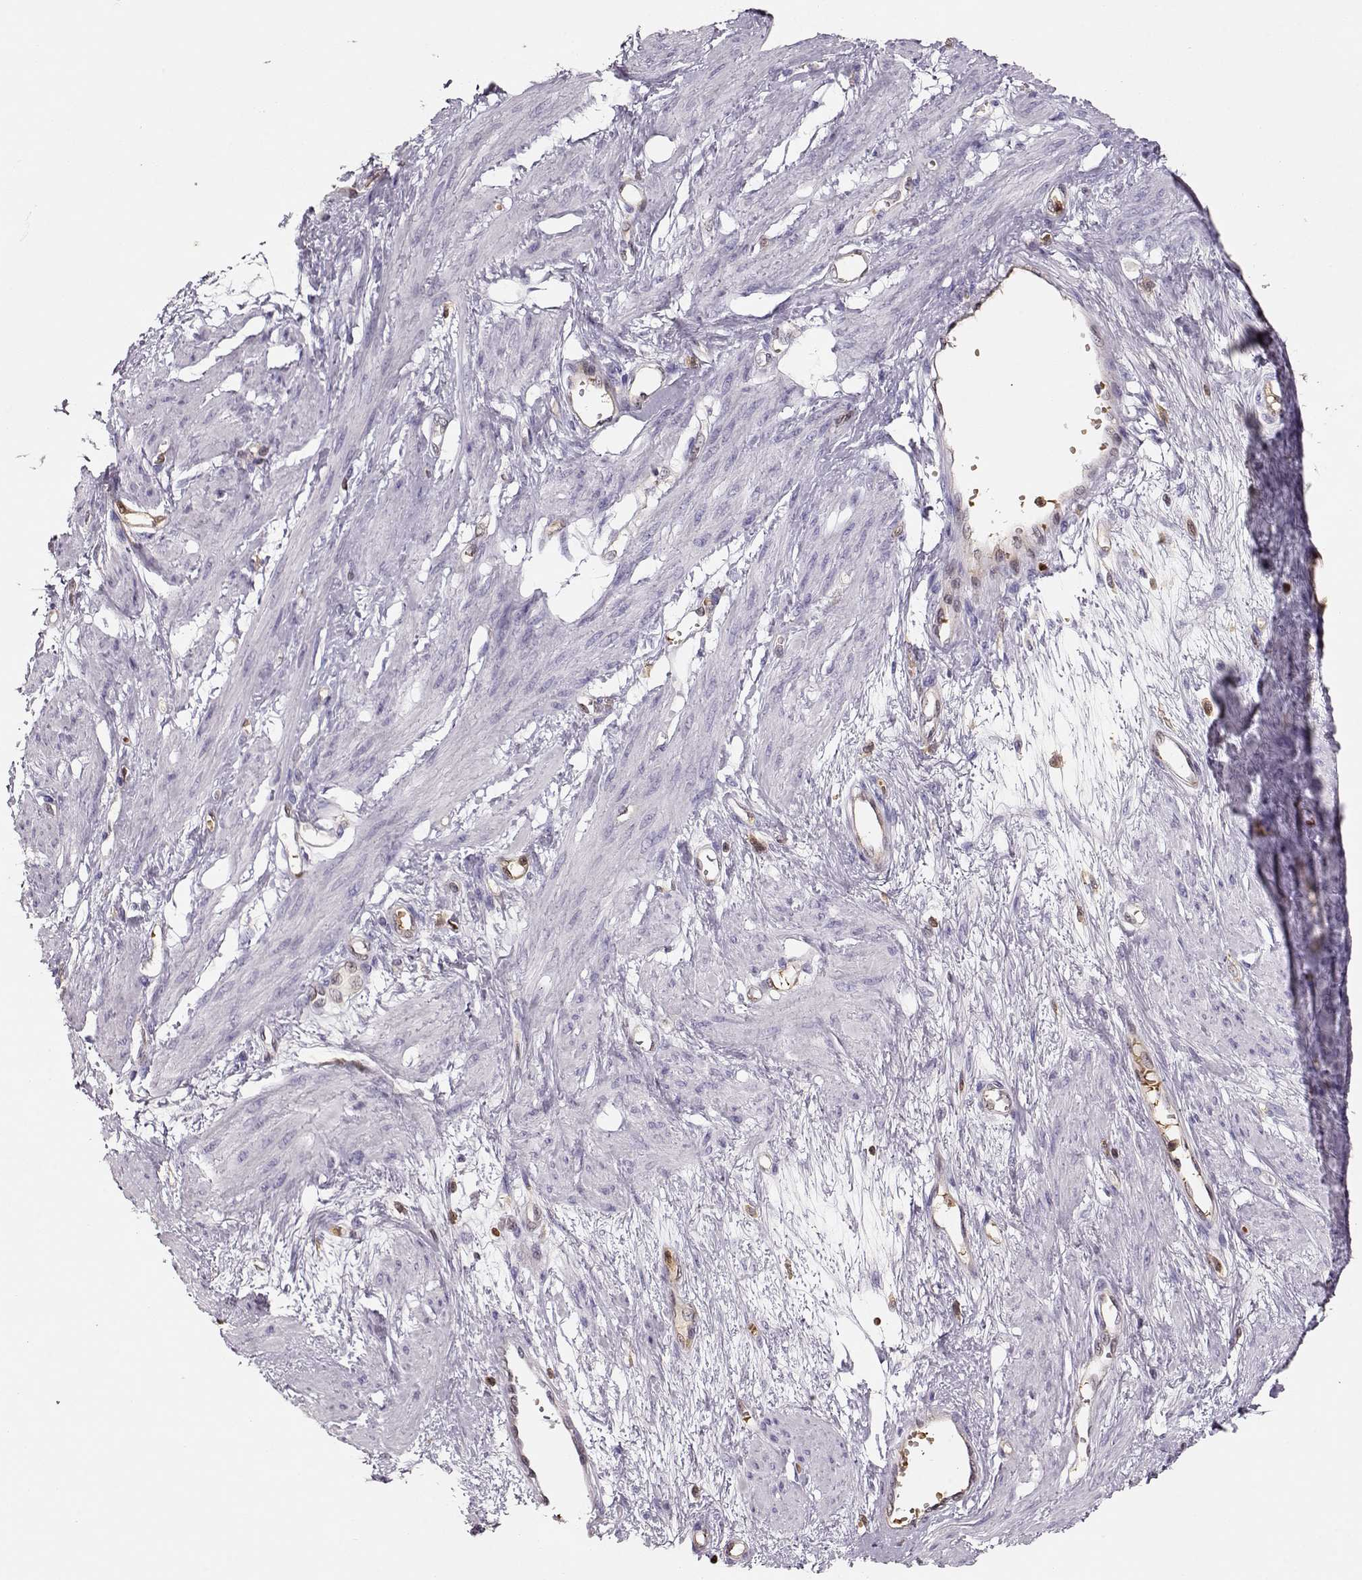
{"staining": {"intensity": "negative", "quantity": "none", "location": "none"}, "tissue": "smooth muscle", "cell_type": "Smooth muscle cells", "image_type": "normal", "snomed": [{"axis": "morphology", "description": "Normal tissue, NOS"}, {"axis": "topography", "description": "Smooth muscle"}, {"axis": "topography", "description": "Uterus"}], "caption": "IHC histopathology image of benign smooth muscle stained for a protein (brown), which exhibits no expression in smooth muscle cells. The staining is performed using DAB brown chromogen with nuclei counter-stained in using hematoxylin.", "gene": "PNP", "patient": {"sex": "female", "age": 39}}